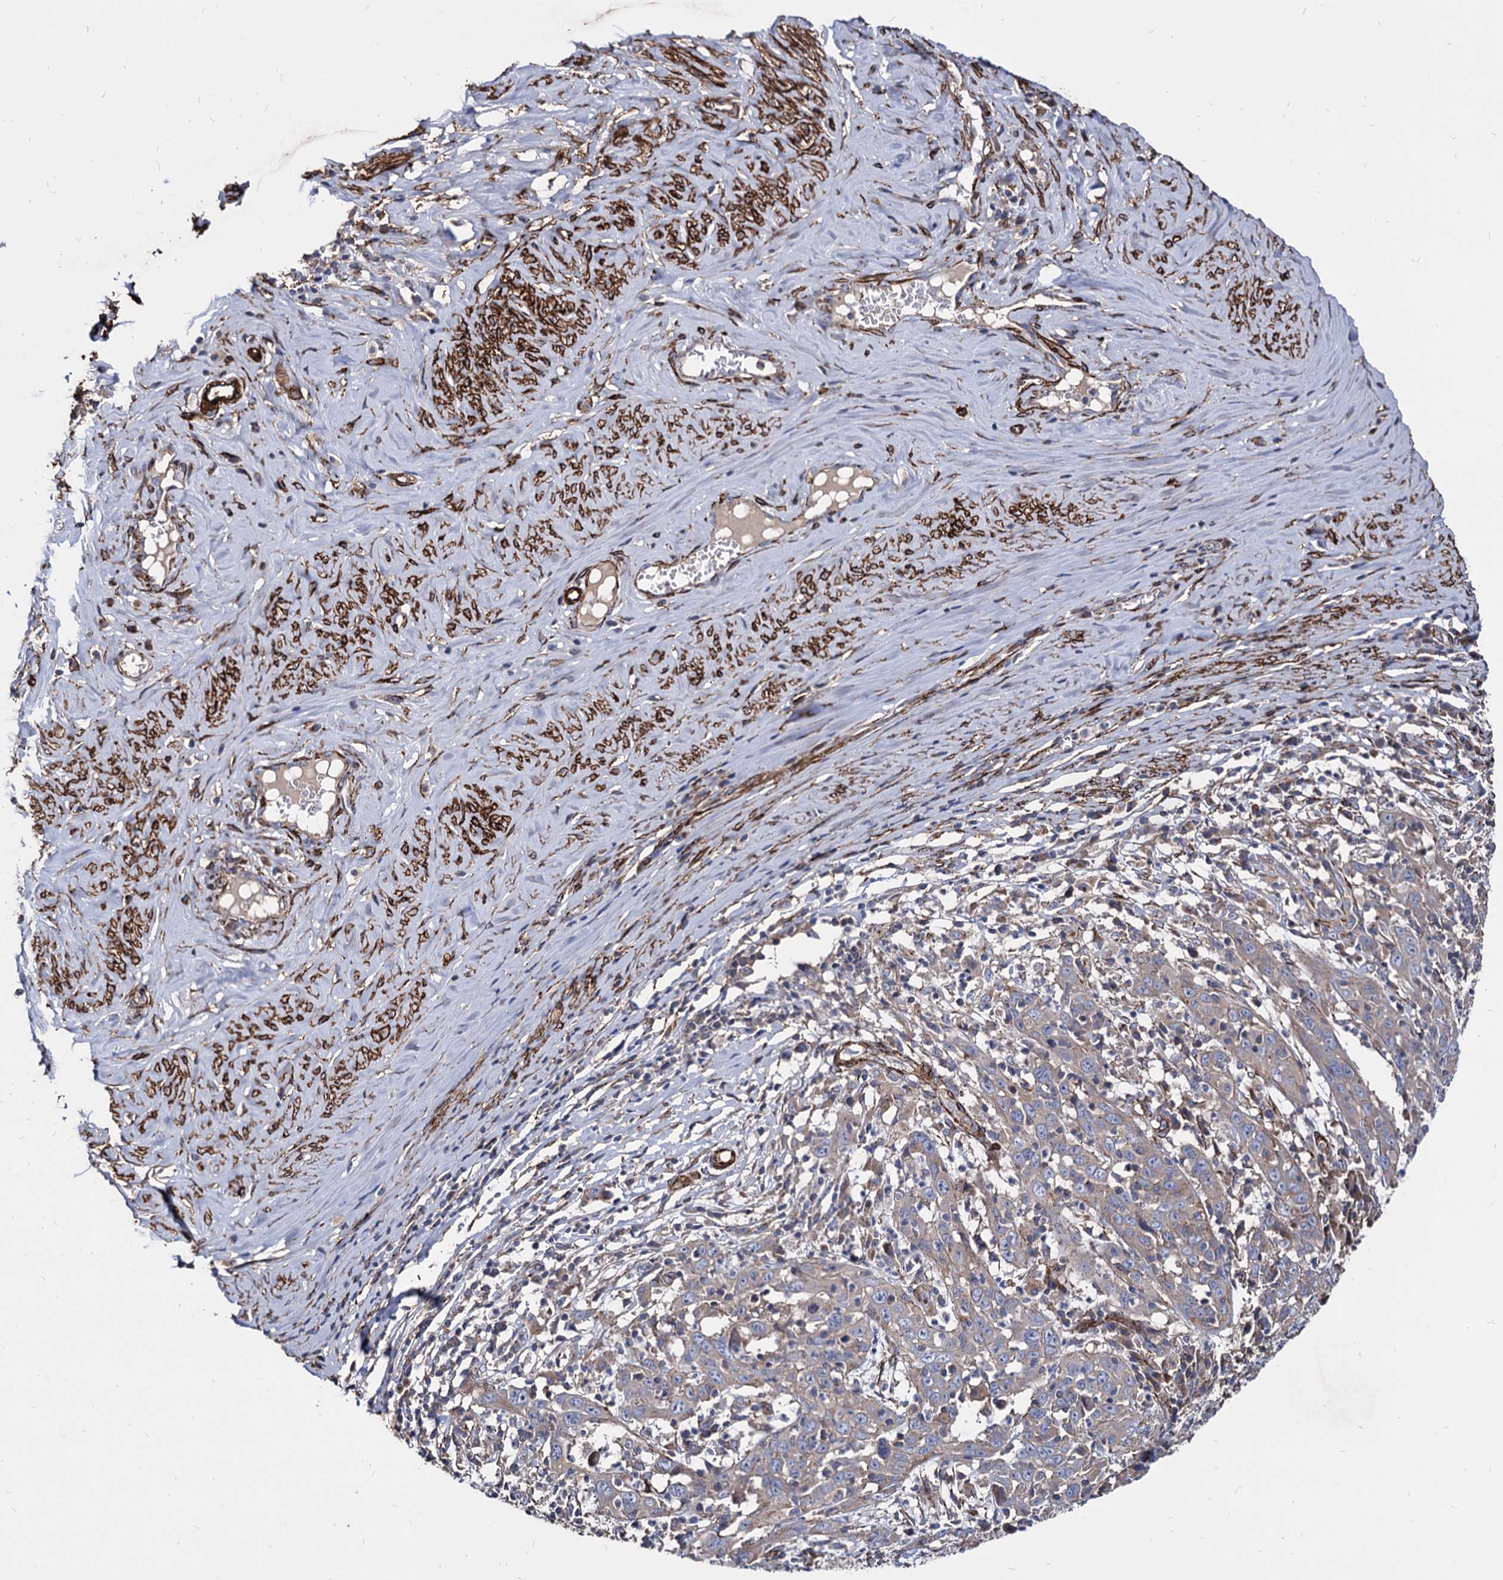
{"staining": {"intensity": "weak", "quantity": "<25%", "location": "cytoplasmic/membranous"}, "tissue": "cervical cancer", "cell_type": "Tumor cells", "image_type": "cancer", "snomed": [{"axis": "morphology", "description": "Squamous cell carcinoma, NOS"}, {"axis": "topography", "description": "Cervix"}], "caption": "This micrograph is of squamous cell carcinoma (cervical) stained with immunohistochemistry to label a protein in brown with the nuclei are counter-stained blue. There is no expression in tumor cells.", "gene": "WDR11", "patient": {"sex": "female", "age": 46}}